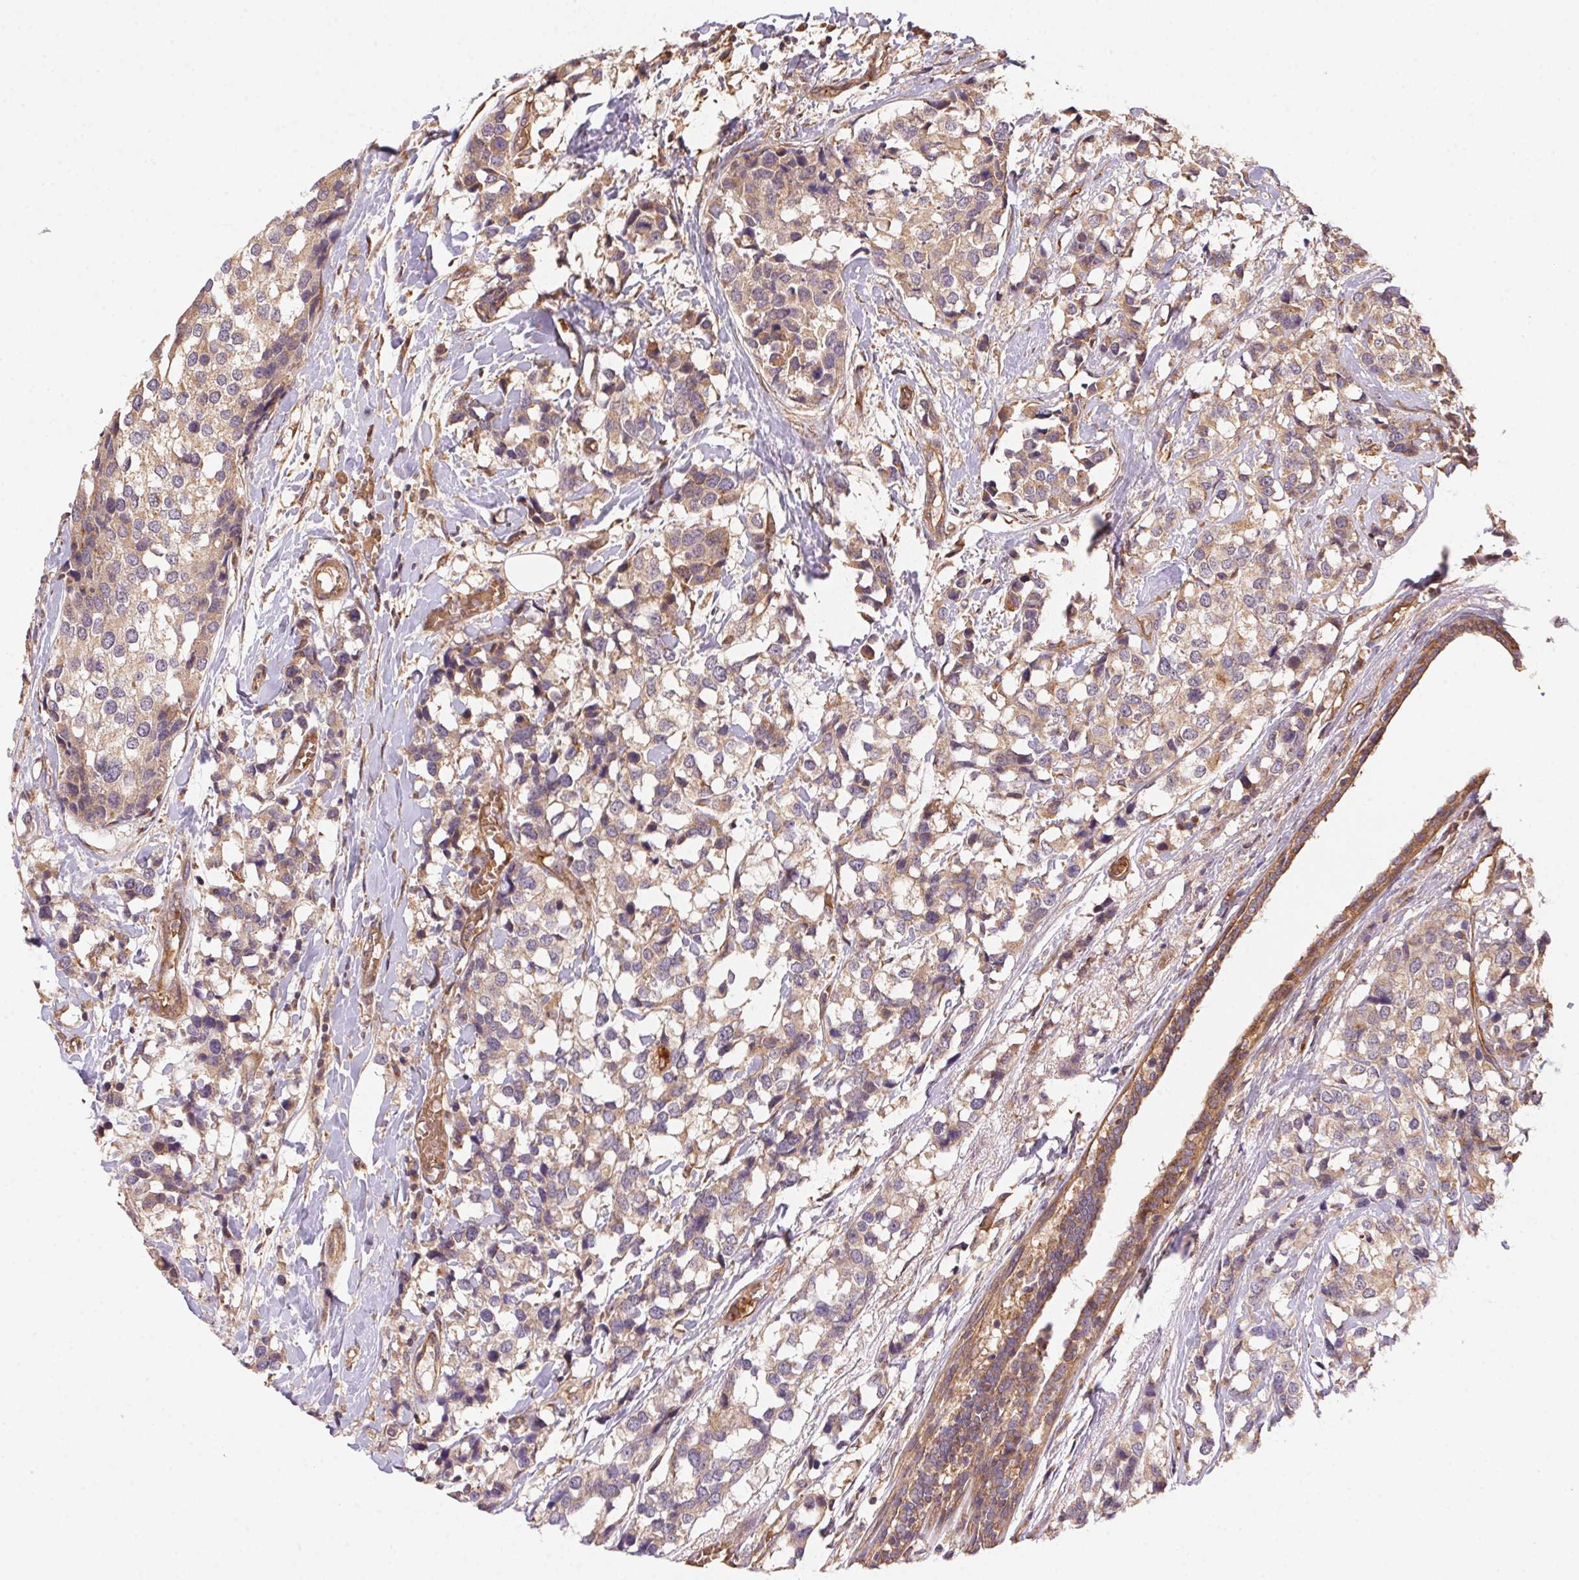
{"staining": {"intensity": "weak", "quantity": ">75%", "location": "cytoplasmic/membranous"}, "tissue": "breast cancer", "cell_type": "Tumor cells", "image_type": "cancer", "snomed": [{"axis": "morphology", "description": "Lobular carcinoma"}, {"axis": "topography", "description": "Breast"}], "caption": "DAB immunohistochemical staining of human breast lobular carcinoma exhibits weak cytoplasmic/membranous protein positivity in about >75% of tumor cells. The protein of interest is shown in brown color, while the nuclei are stained blue.", "gene": "USE1", "patient": {"sex": "female", "age": 59}}